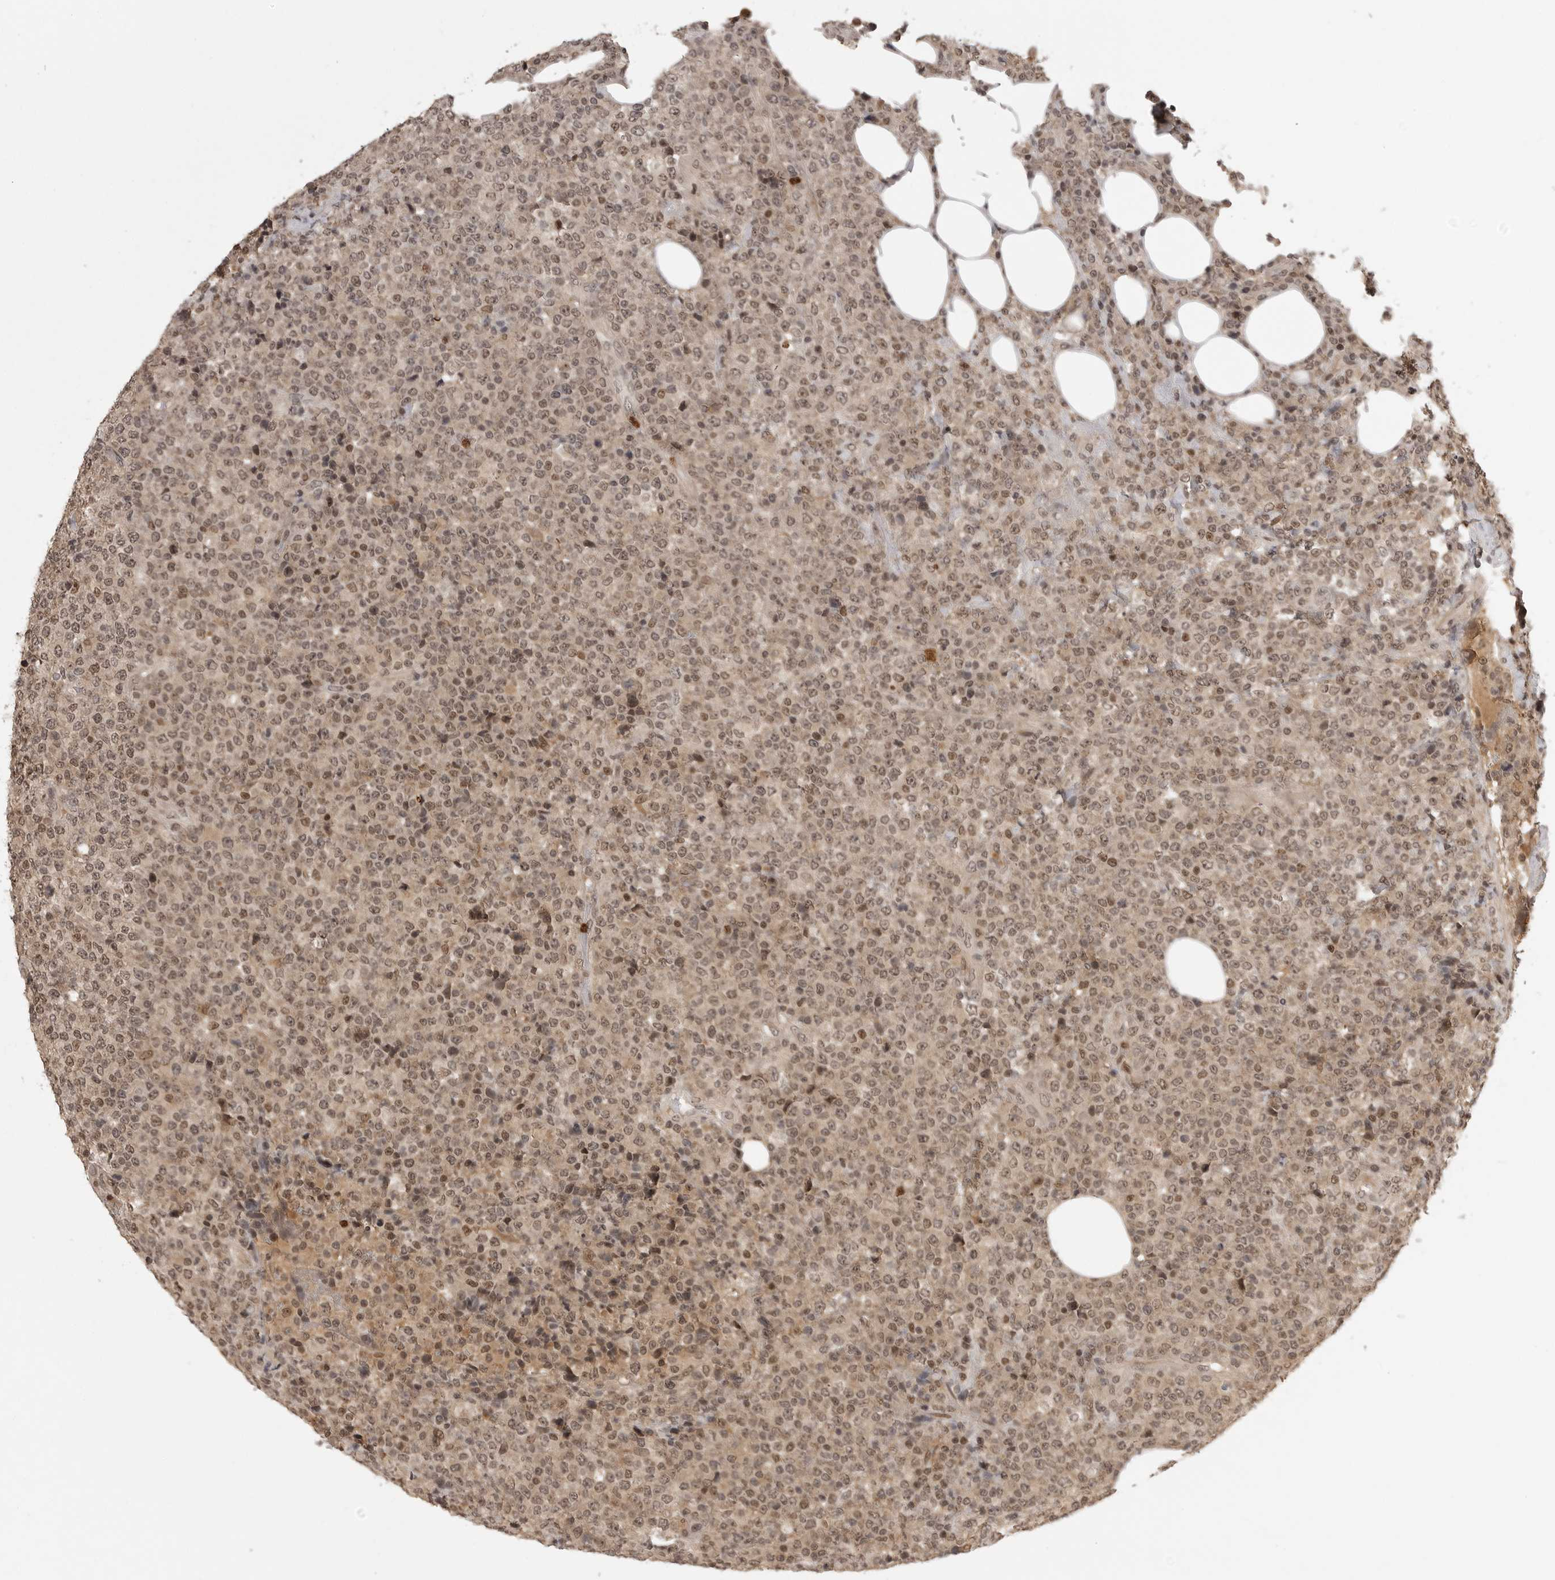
{"staining": {"intensity": "moderate", "quantity": ">75%", "location": "cytoplasmic/membranous,nuclear"}, "tissue": "lymphoma", "cell_type": "Tumor cells", "image_type": "cancer", "snomed": [{"axis": "morphology", "description": "Malignant lymphoma, non-Hodgkin's type, High grade"}, {"axis": "topography", "description": "Lymph node"}], "caption": "Immunohistochemical staining of human lymphoma reveals medium levels of moderate cytoplasmic/membranous and nuclear protein staining in approximately >75% of tumor cells.", "gene": "PEG3", "patient": {"sex": "male", "age": 13}}